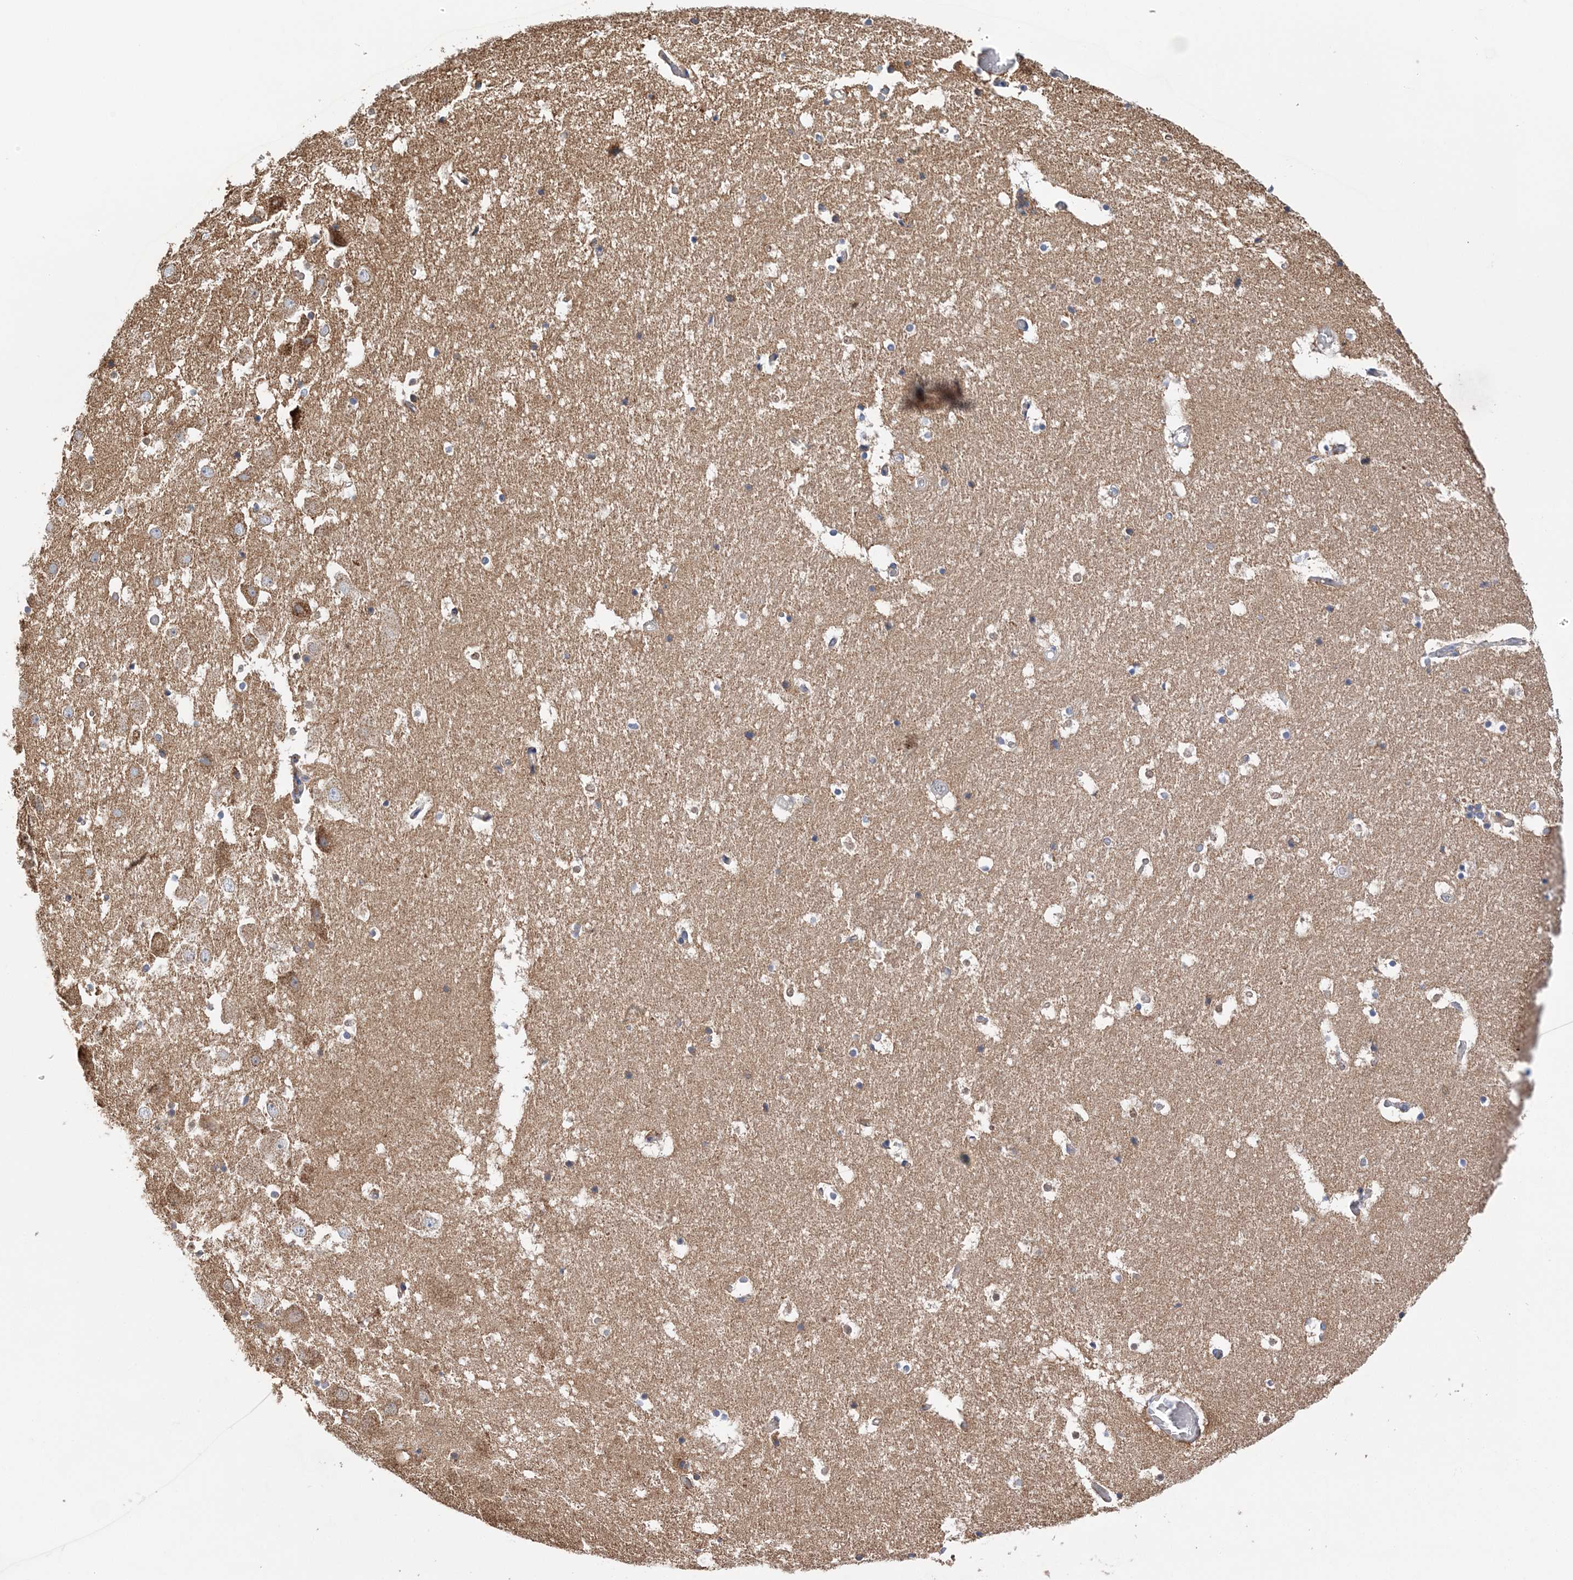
{"staining": {"intensity": "weak", "quantity": "25%-75%", "location": "cytoplasmic/membranous"}, "tissue": "hippocampus", "cell_type": "Glial cells", "image_type": "normal", "snomed": [{"axis": "morphology", "description": "Normal tissue, NOS"}, {"axis": "topography", "description": "Hippocampus"}], "caption": "DAB immunohistochemical staining of unremarkable hippocampus shows weak cytoplasmic/membranous protein staining in about 25%-75% of glial cells.", "gene": "TTC32", "patient": {"sex": "female", "age": 52}}